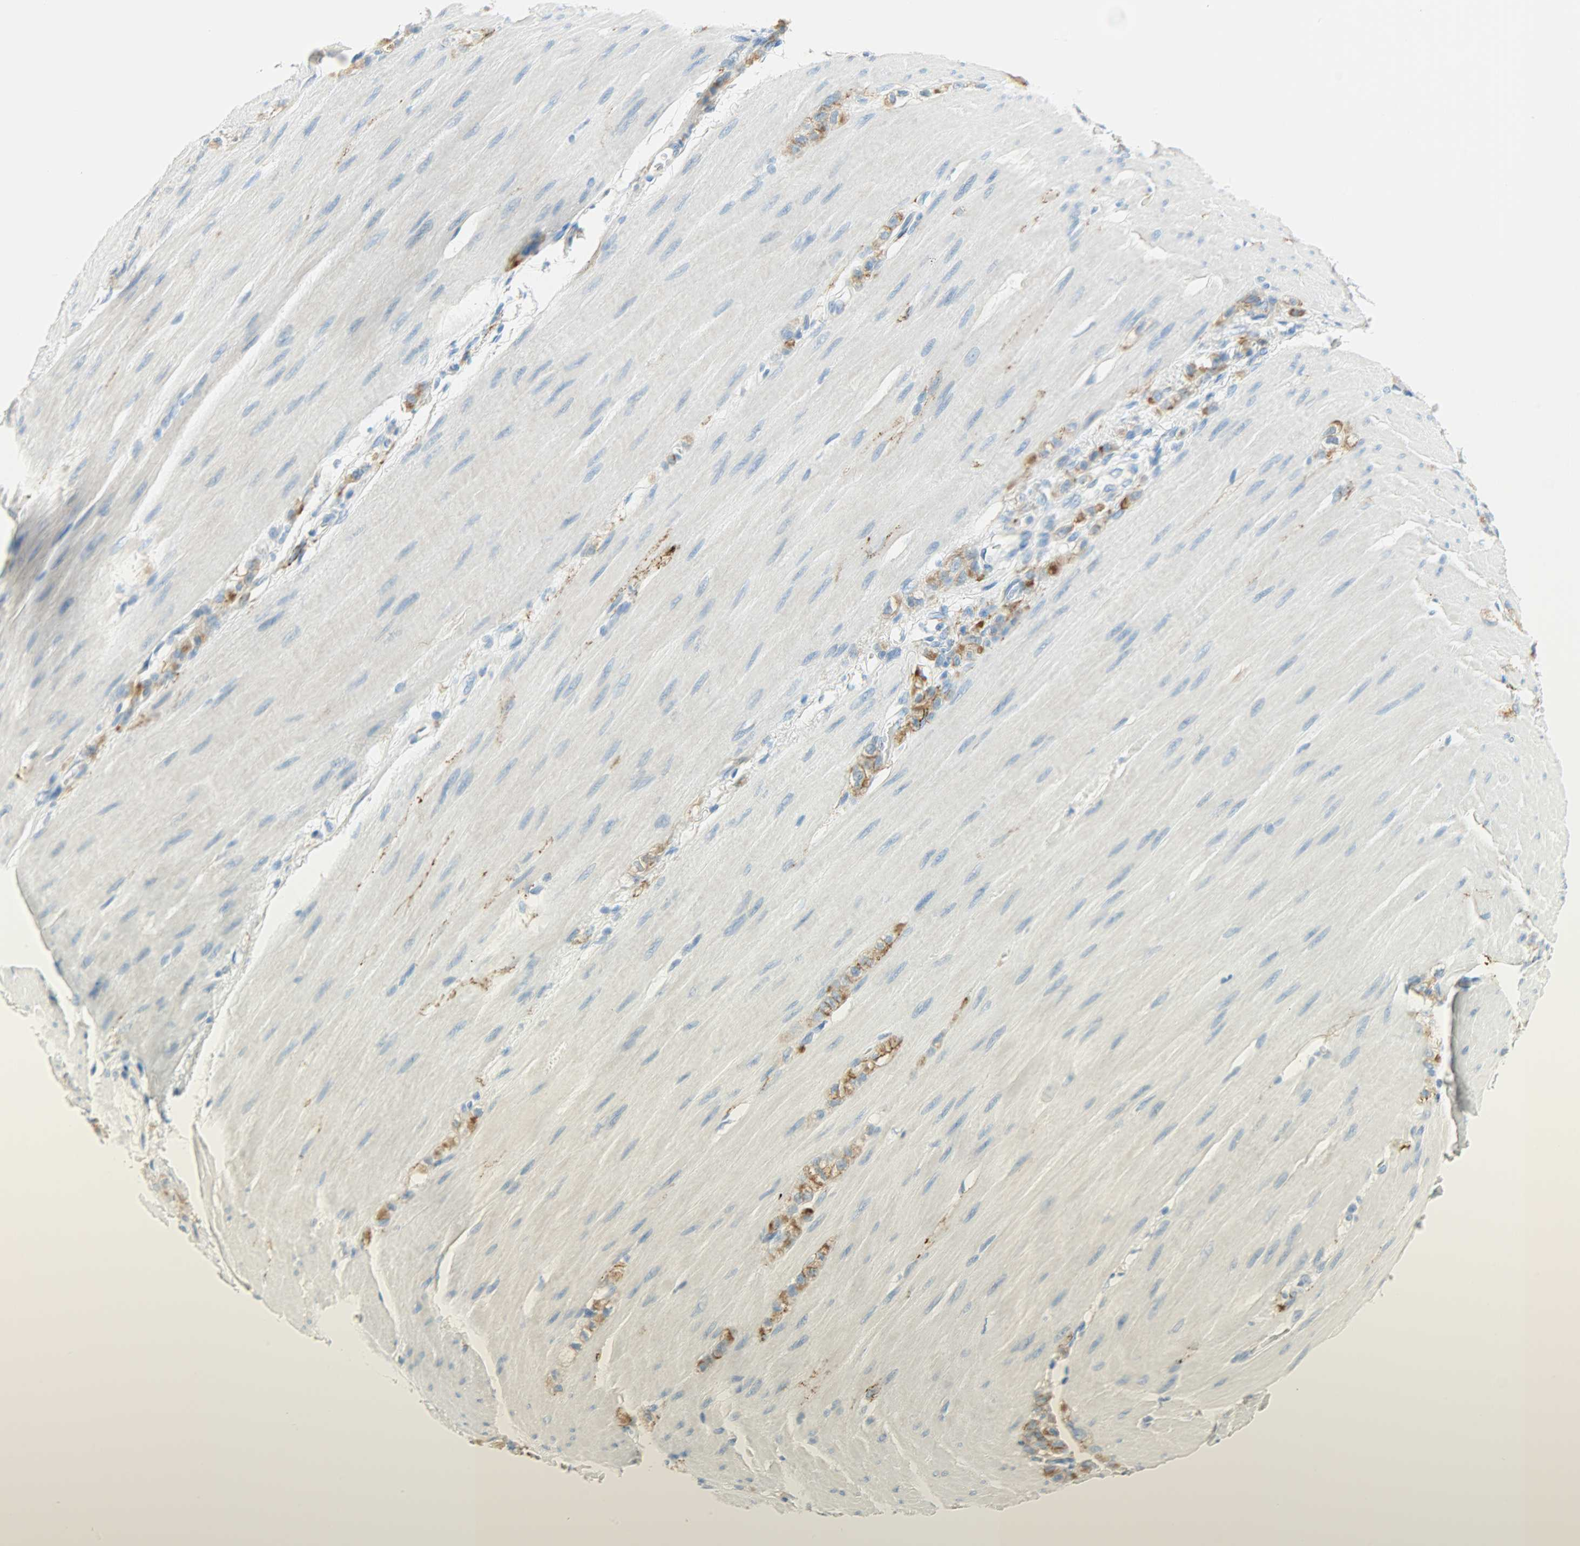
{"staining": {"intensity": "strong", "quantity": ">75%", "location": "cytoplasmic/membranous"}, "tissue": "stomach cancer", "cell_type": "Tumor cells", "image_type": "cancer", "snomed": [{"axis": "morphology", "description": "Adenocarcinoma, NOS"}, {"axis": "topography", "description": "Stomach"}], "caption": "An immunohistochemistry photomicrograph of neoplastic tissue is shown. Protein staining in brown shows strong cytoplasmic/membranous positivity in stomach adenocarcinoma within tumor cells.", "gene": "PROM1", "patient": {"sex": "male", "age": 82}}